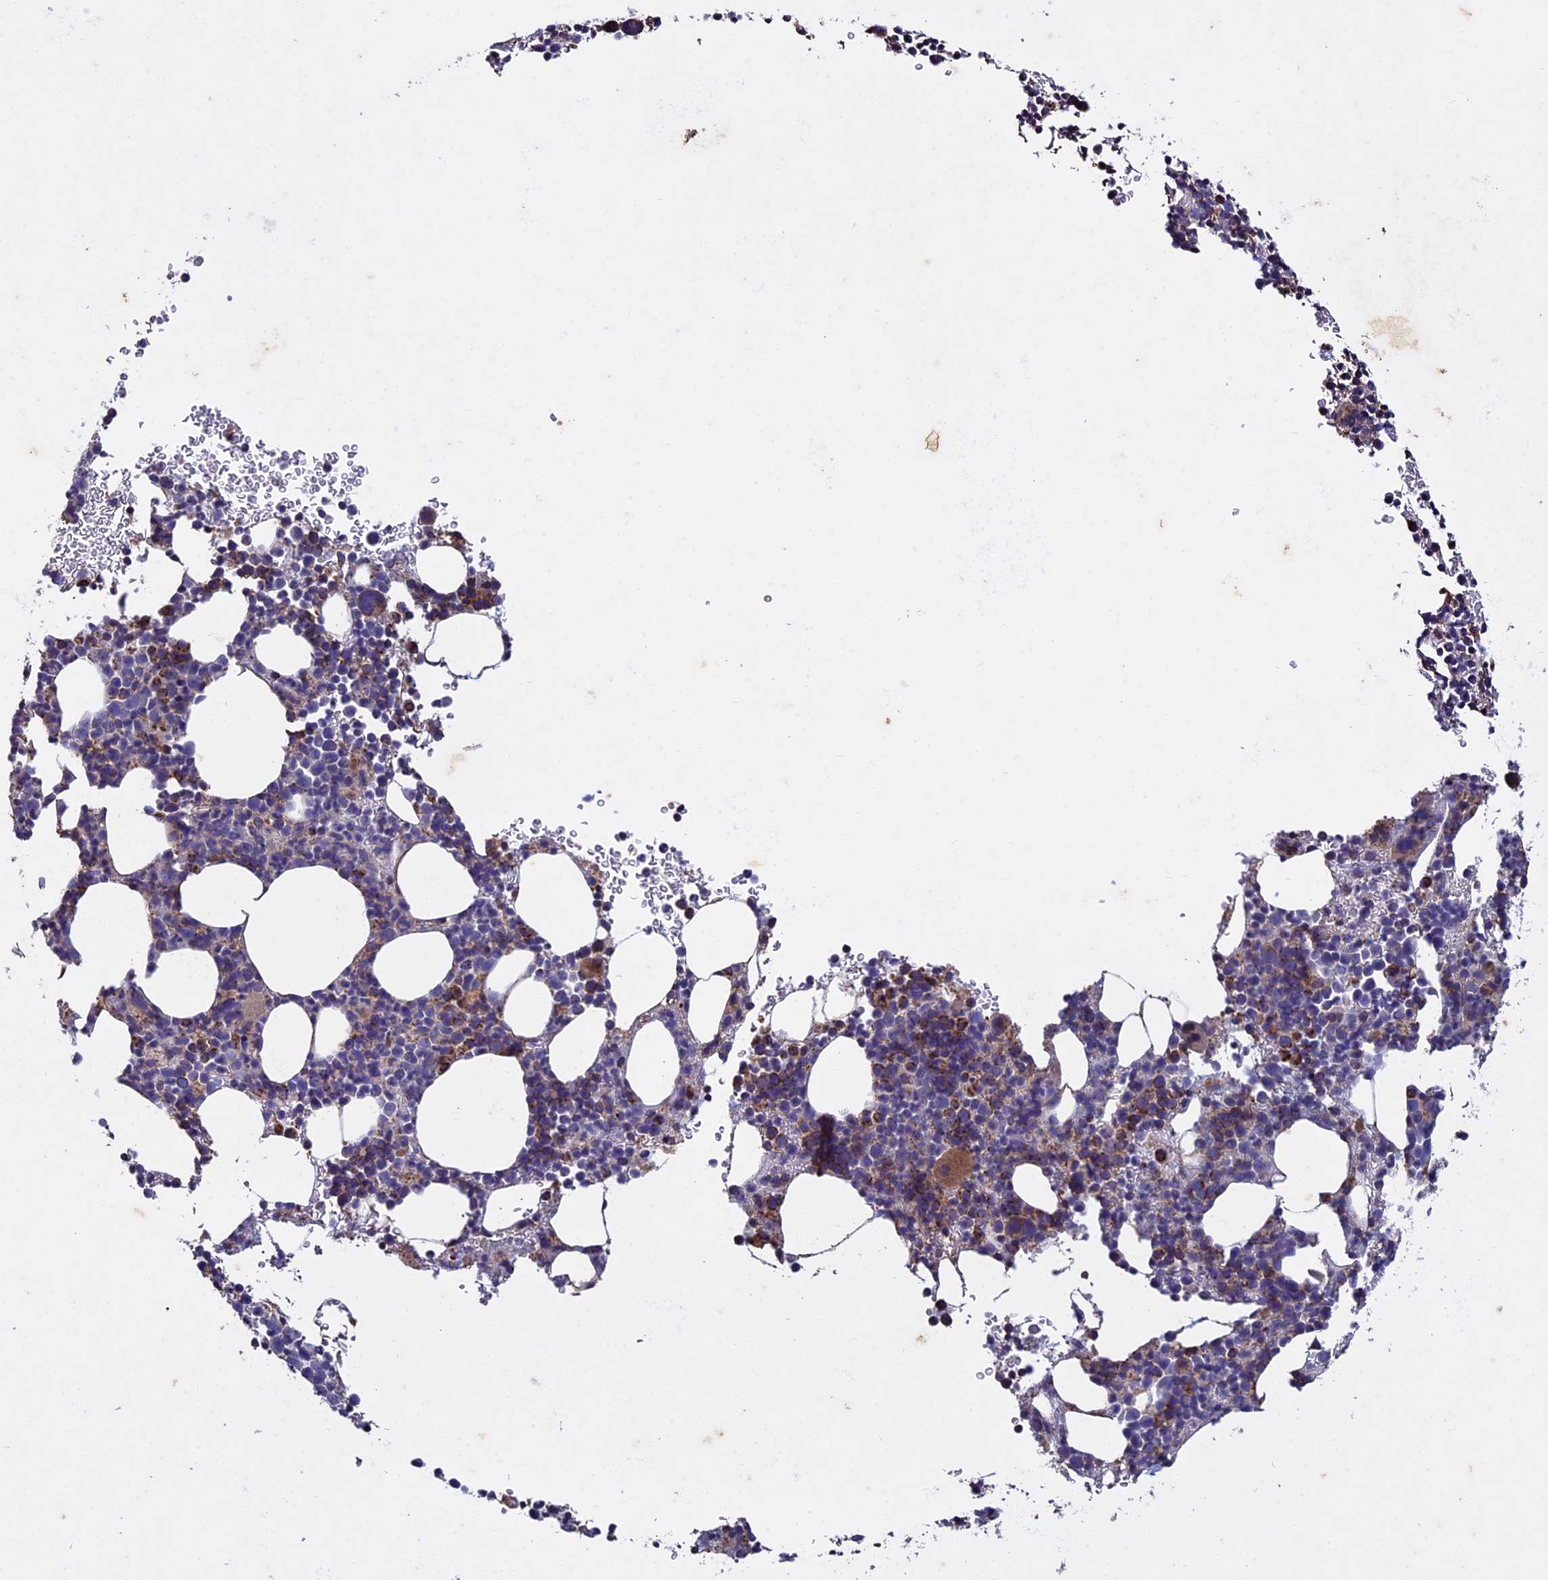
{"staining": {"intensity": "moderate", "quantity": "<25%", "location": "cytoplasmic/membranous"}, "tissue": "bone marrow", "cell_type": "Hematopoietic cells", "image_type": "normal", "snomed": [{"axis": "morphology", "description": "Normal tissue, NOS"}, {"axis": "topography", "description": "Bone marrow"}], "caption": "The micrograph exhibits staining of unremarkable bone marrow, revealing moderate cytoplasmic/membranous protein expression (brown color) within hematopoietic cells. The protein of interest is shown in brown color, while the nuclei are stained blue.", "gene": "RNF17", "patient": {"sex": "female", "age": 82}}